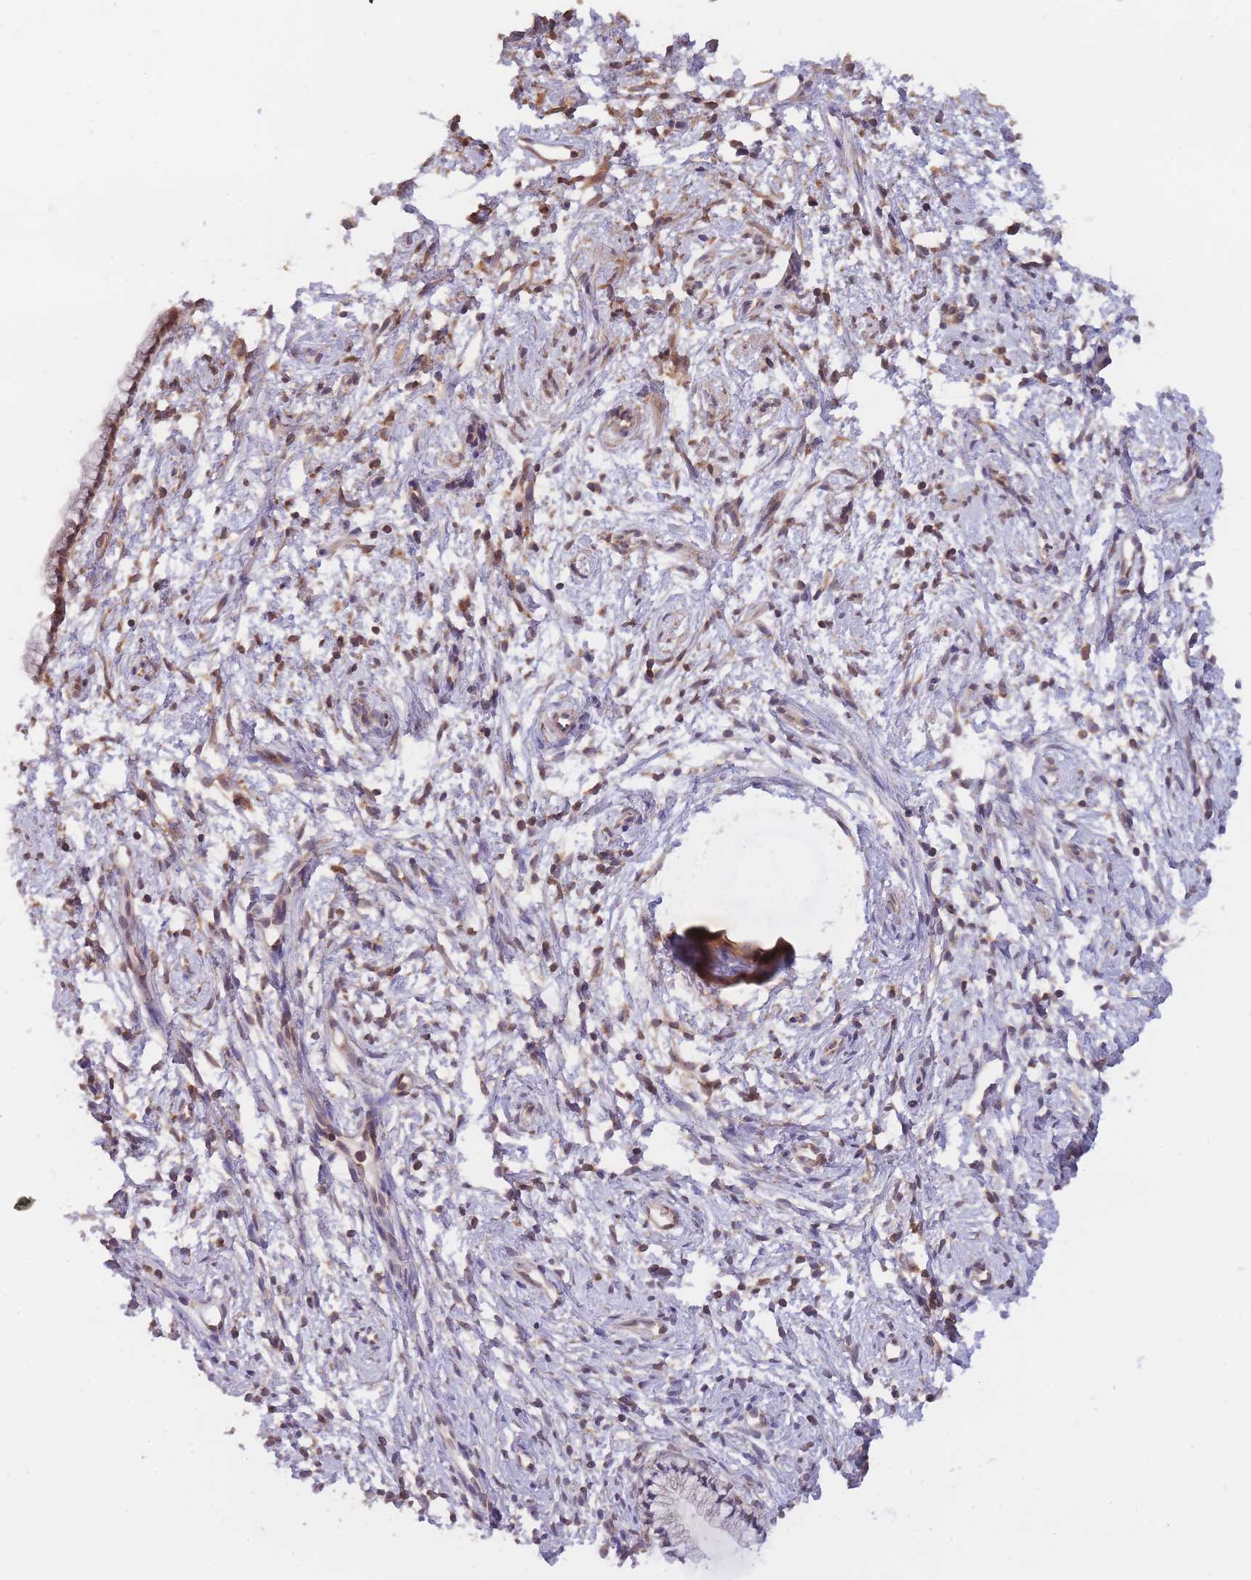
{"staining": {"intensity": "moderate", "quantity": "<25%", "location": "cytoplasmic/membranous"}, "tissue": "cervix", "cell_type": "Glandular cells", "image_type": "normal", "snomed": [{"axis": "morphology", "description": "Normal tissue, NOS"}, {"axis": "topography", "description": "Cervix"}], "caption": "High-magnification brightfield microscopy of unremarkable cervix stained with DAB (brown) and counterstained with hematoxylin (blue). glandular cells exhibit moderate cytoplasmic/membranous staining is seen in approximately<25% of cells.", "gene": "PIP4P1", "patient": {"sex": "female", "age": 57}}